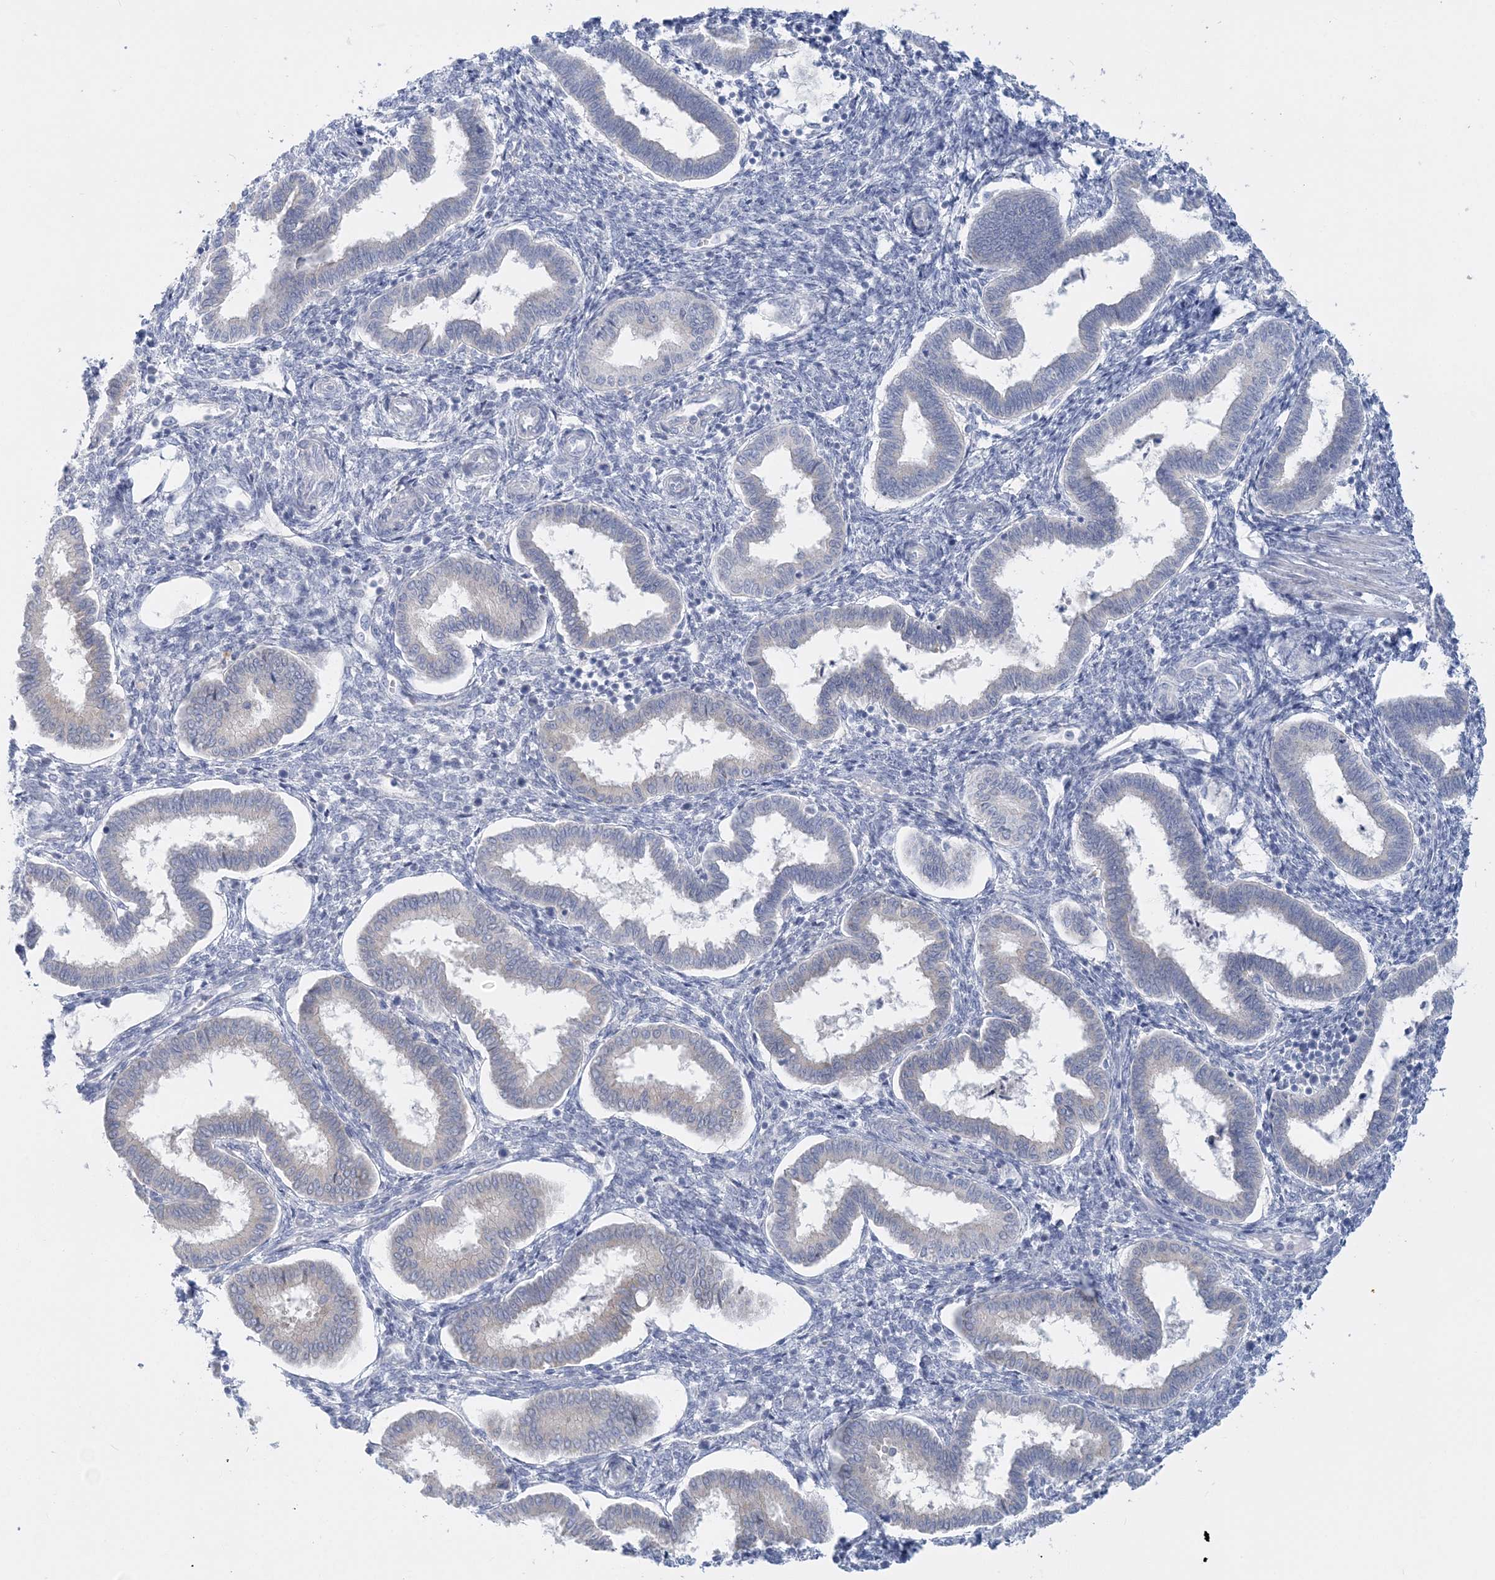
{"staining": {"intensity": "negative", "quantity": "none", "location": "none"}, "tissue": "endometrium", "cell_type": "Cells in endometrial stroma", "image_type": "normal", "snomed": [{"axis": "morphology", "description": "Normal tissue, NOS"}, {"axis": "topography", "description": "Endometrium"}], "caption": "Endometrium was stained to show a protein in brown. There is no significant expression in cells in endometrial stroma. (DAB immunohistochemistry (IHC) with hematoxylin counter stain).", "gene": "ENSG00000288637", "patient": {"sex": "female", "age": 24}}